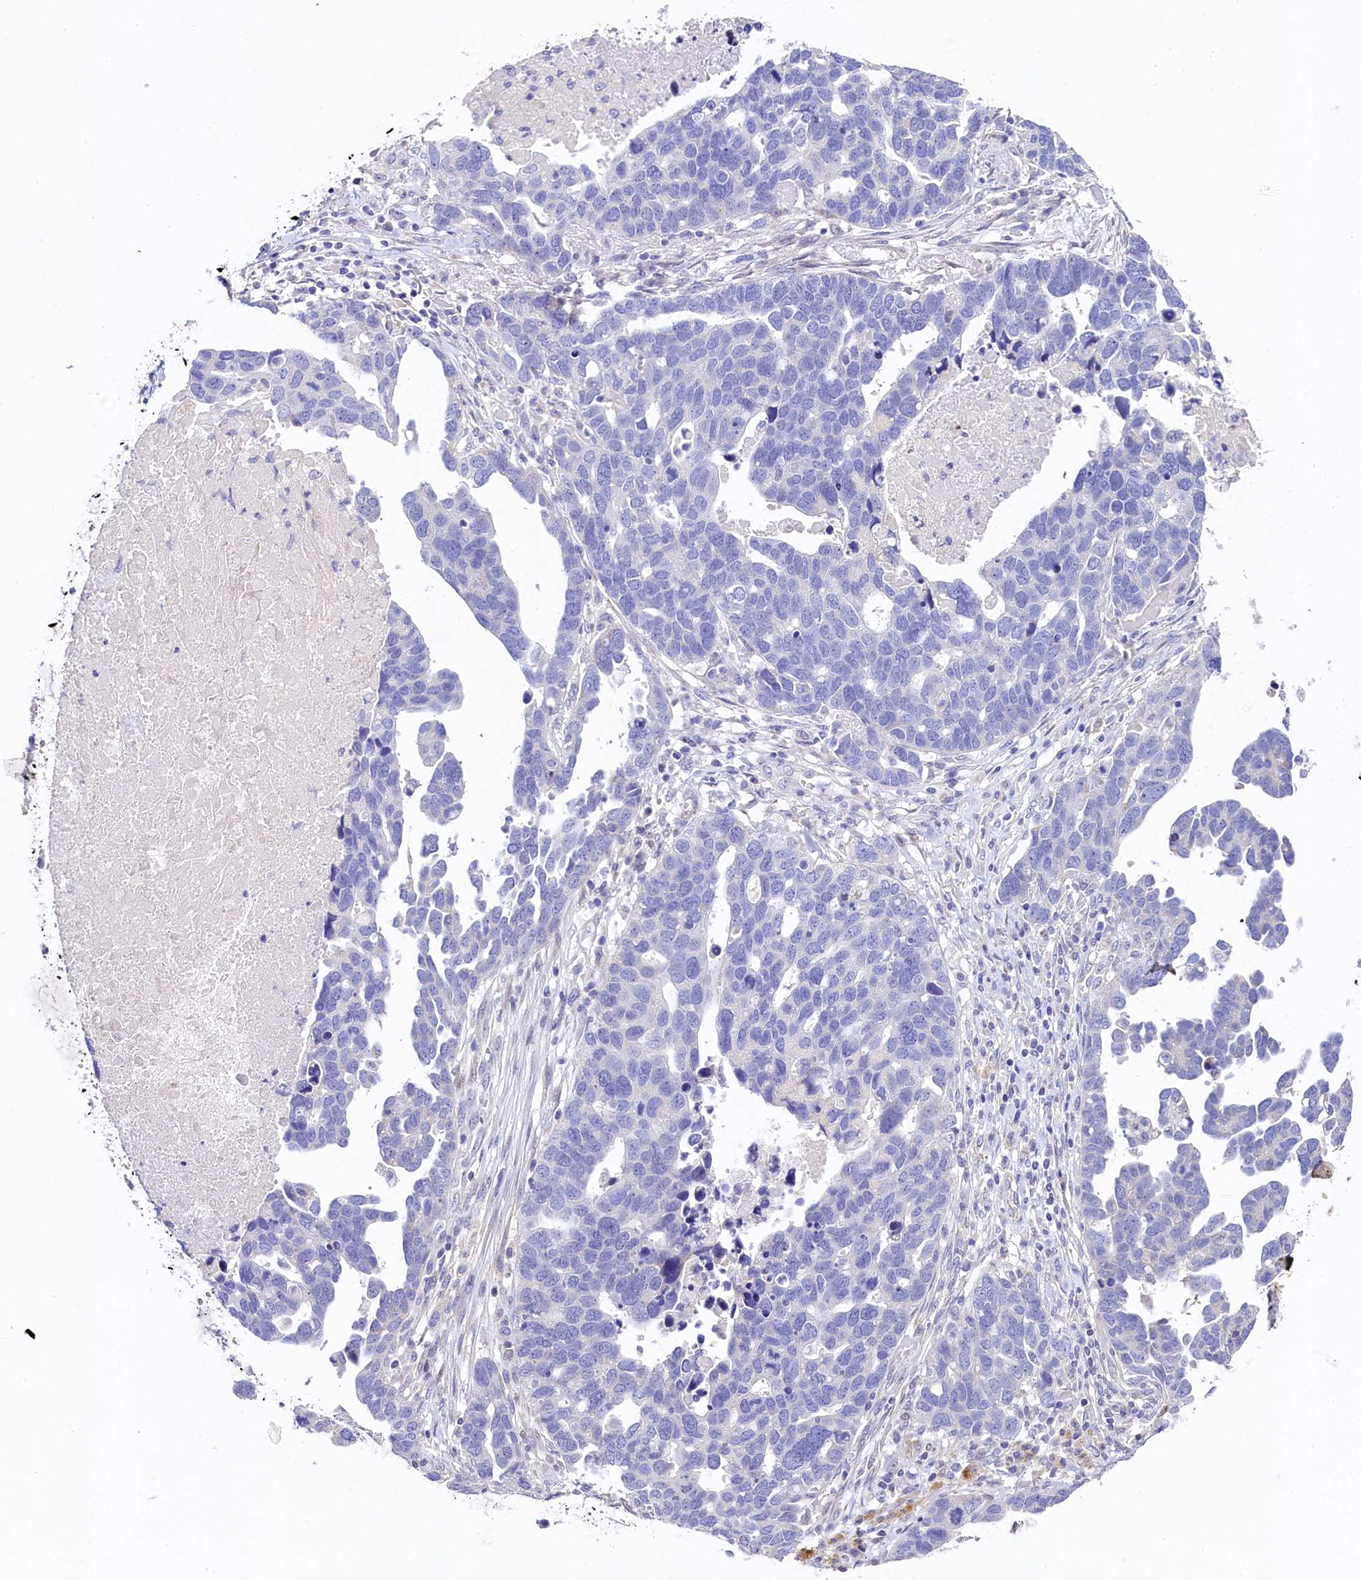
{"staining": {"intensity": "negative", "quantity": "none", "location": "none"}, "tissue": "ovarian cancer", "cell_type": "Tumor cells", "image_type": "cancer", "snomed": [{"axis": "morphology", "description": "Cystadenocarcinoma, serous, NOS"}, {"axis": "topography", "description": "Ovary"}], "caption": "This is an immunohistochemistry (IHC) histopathology image of human ovarian cancer (serous cystadenocarcinoma). There is no expression in tumor cells.", "gene": "FXYD6", "patient": {"sex": "female", "age": 54}}